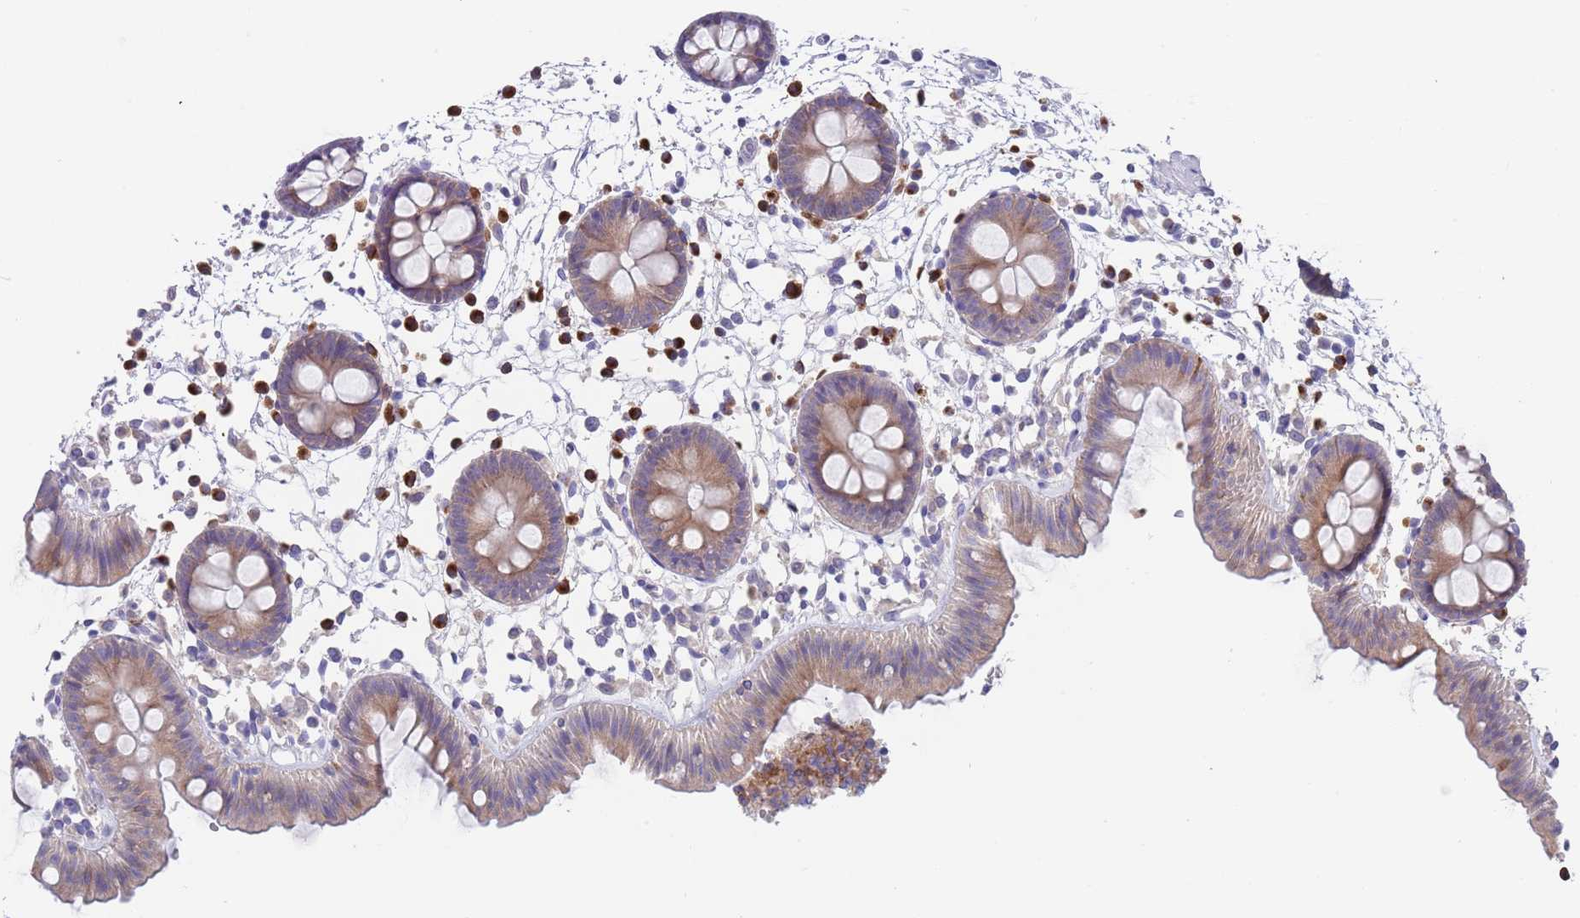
{"staining": {"intensity": "negative", "quantity": "none", "location": "none"}, "tissue": "colon", "cell_type": "Endothelial cells", "image_type": "normal", "snomed": [{"axis": "morphology", "description": "Normal tissue, NOS"}, {"axis": "topography", "description": "Colon"}], "caption": "Image shows no protein expression in endothelial cells of benign colon.", "gene": "TYW1B", "patient": {"sex": "male", "age": 56}}